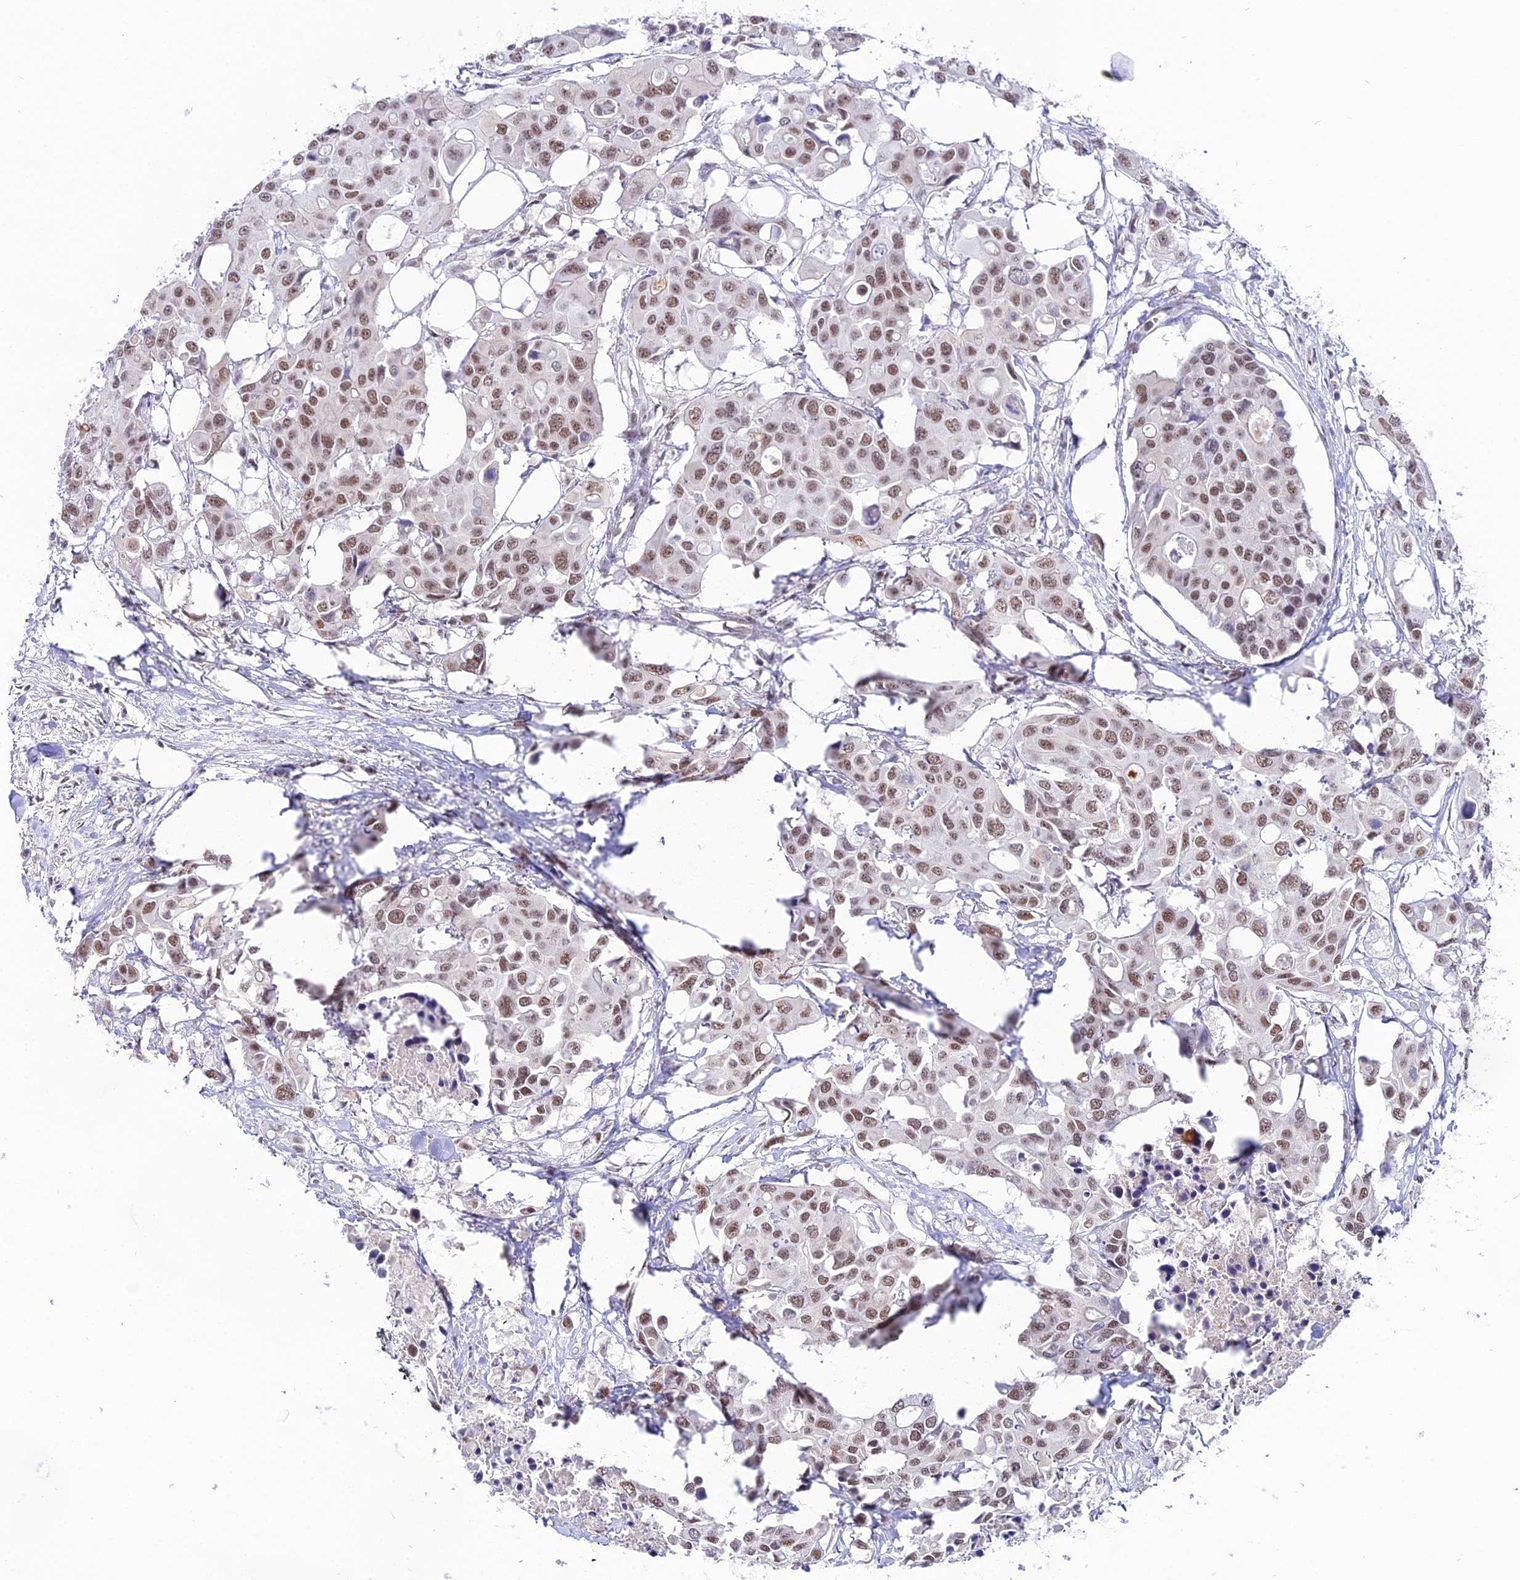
{"staining": {"intensity": "moderate", "quantity": ">75%", "location": "nuclear"}, "tissue": "colorectal cancer", "cell_type": "Tumor cells", "image_type": "cancer", "snomed": [{"axis": "morphology", "description": "Adenocarcinoma, NOS"}, {"axis": "topography", "description": "Colon"}], "caption": "Immunohistochemical staining of colorectal cancer demonstrates medium levels of moderate nuclear positivity in approximately >75% of tumor cells. (DAB IHC, brown staining for protein, blue staining for nuclei).", "gene": "RBM12", "patient": {"sex": "male", "age": 77}}